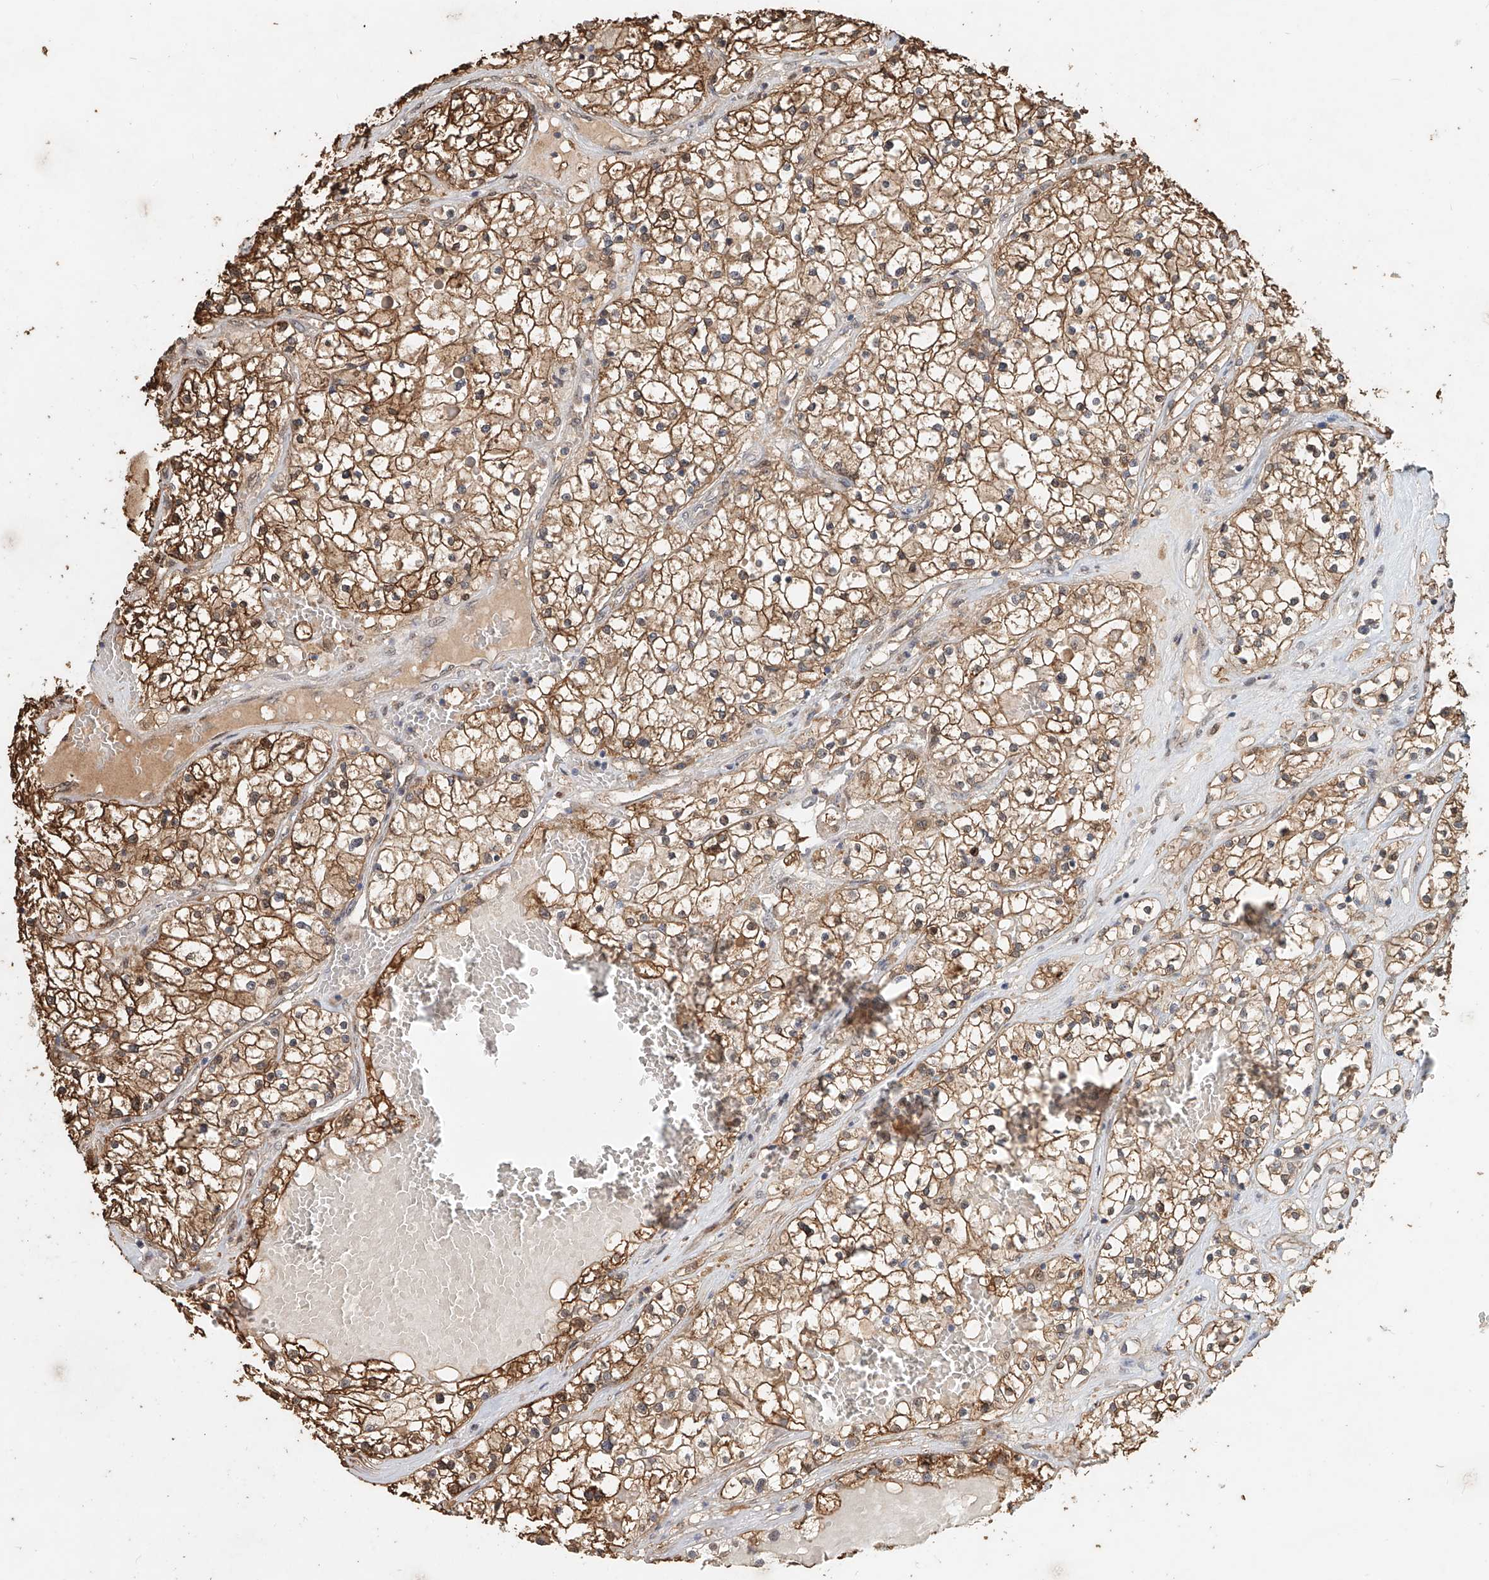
{"staining": {"intensity": "moderate", "quantity": ">75%", "location": "cytoplasmic/membranous"}, "tissue": "renal cancer", "cell_type": "Tumor cells", "image_type": "cancer", "snomed": [{"axis": "morphology", "description": "Normal tissue, NOS"}, {"axis": "morphology", "description": "Adenocarcinoma, NOS"}, {"axis": "topography", "description": "Kidney"}], "caption": "Tumor cells show moderate cytoplasmic/membranous expression in approximately >75% of cells in renal cancer.", "gene": "RMND1", "patient": {"sex": "male", "age": 68}}